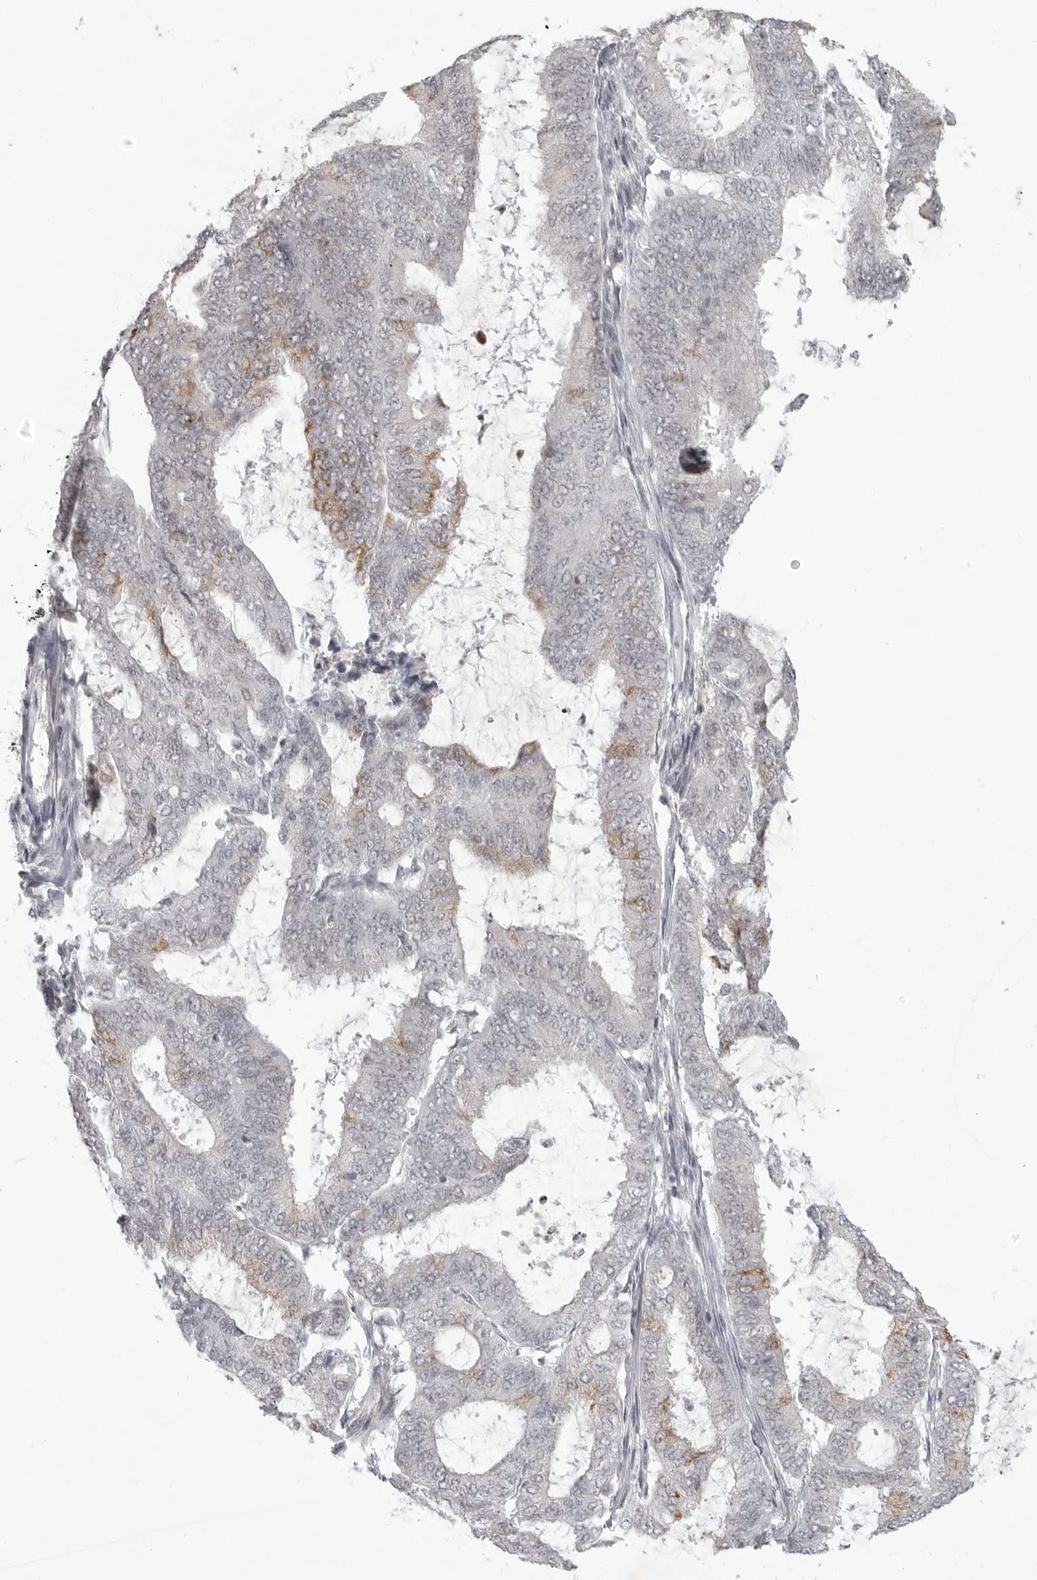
{"staining": {"intensity": "moderate", "quantity": "<25%", "location": "cytoplasmic/membranous"}, "tissue": "endometrial cancer", "cell_type": "Tumor cells", "image_type": "cancer", "snomed": [{"axis": "morphology", "description": "Adenocarcinoma, NOS"}, {"axis": "topography", "description": "Endometrium"}], "caption": "DAB (3,3'-diaminobenzidine) immunohistochemical staining of human adenocarcinoma (endometrial) shows moderate cytoplasmic/membranous protein staining in about <25% of tumor cells.", "gene": "TCTN3", "patient": {"sex": "female", "age": 49}}